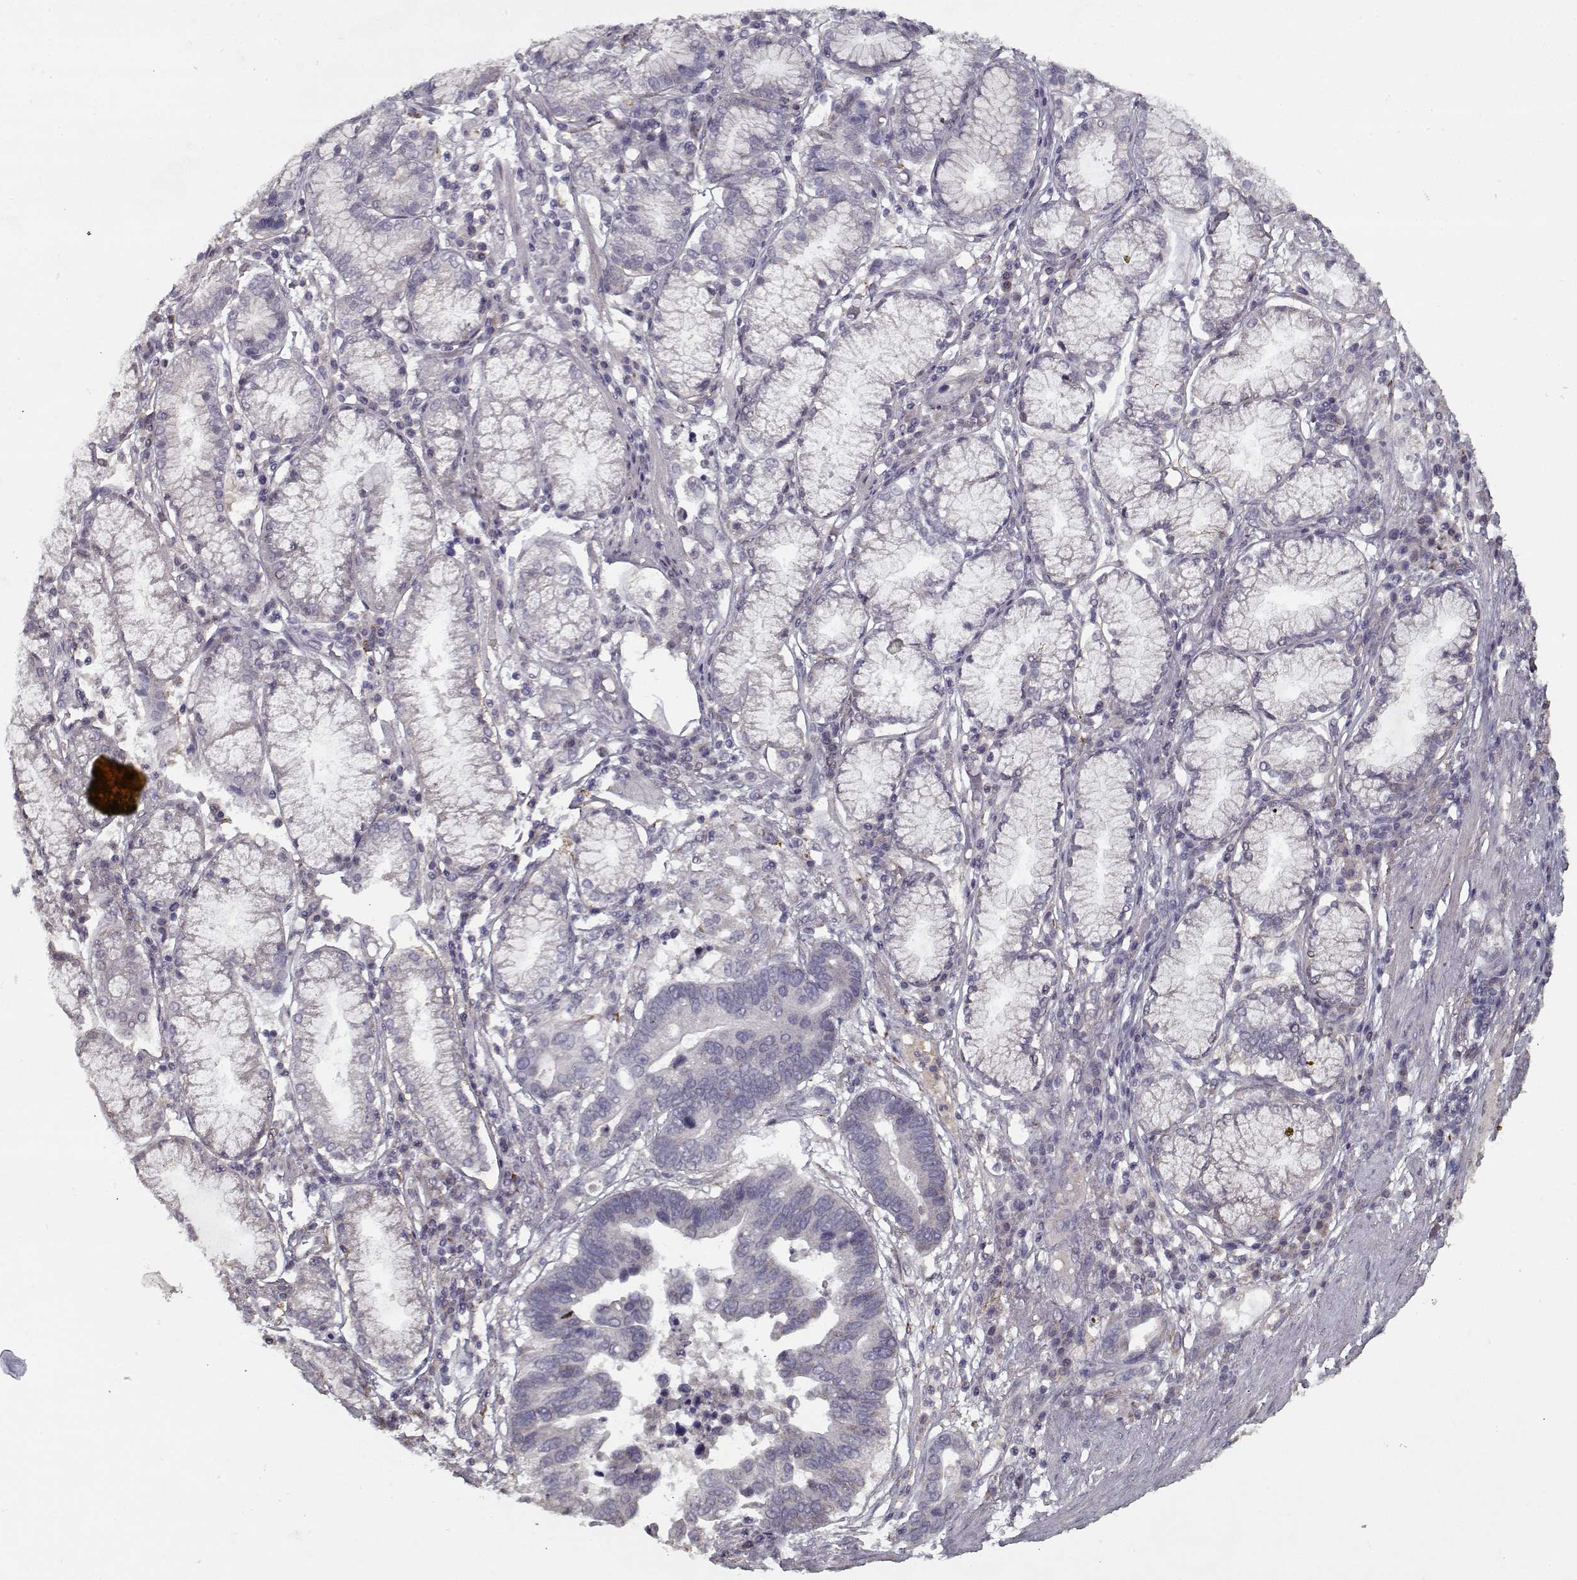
{"staining": {"intensity": "negative", "quantity": "none", "location": "none"}, "tissue": "stomach cancer", "cell_type": "Tumor cells", "image_type": "cancer", "snomed": [{"axis": "morphology", "description": "Adenocarcinoma, NOS"}, {"axis": "topography", "description": "Stomach"}], "caption": "Immunohistochemistry (IHC) micrograph of stomach adenocarcinoma stained for a protein (brown), which exhibits no positivity in tumor cells.", "gene": "LAMA2", "patient": {"sex": "male", "age": 84}}